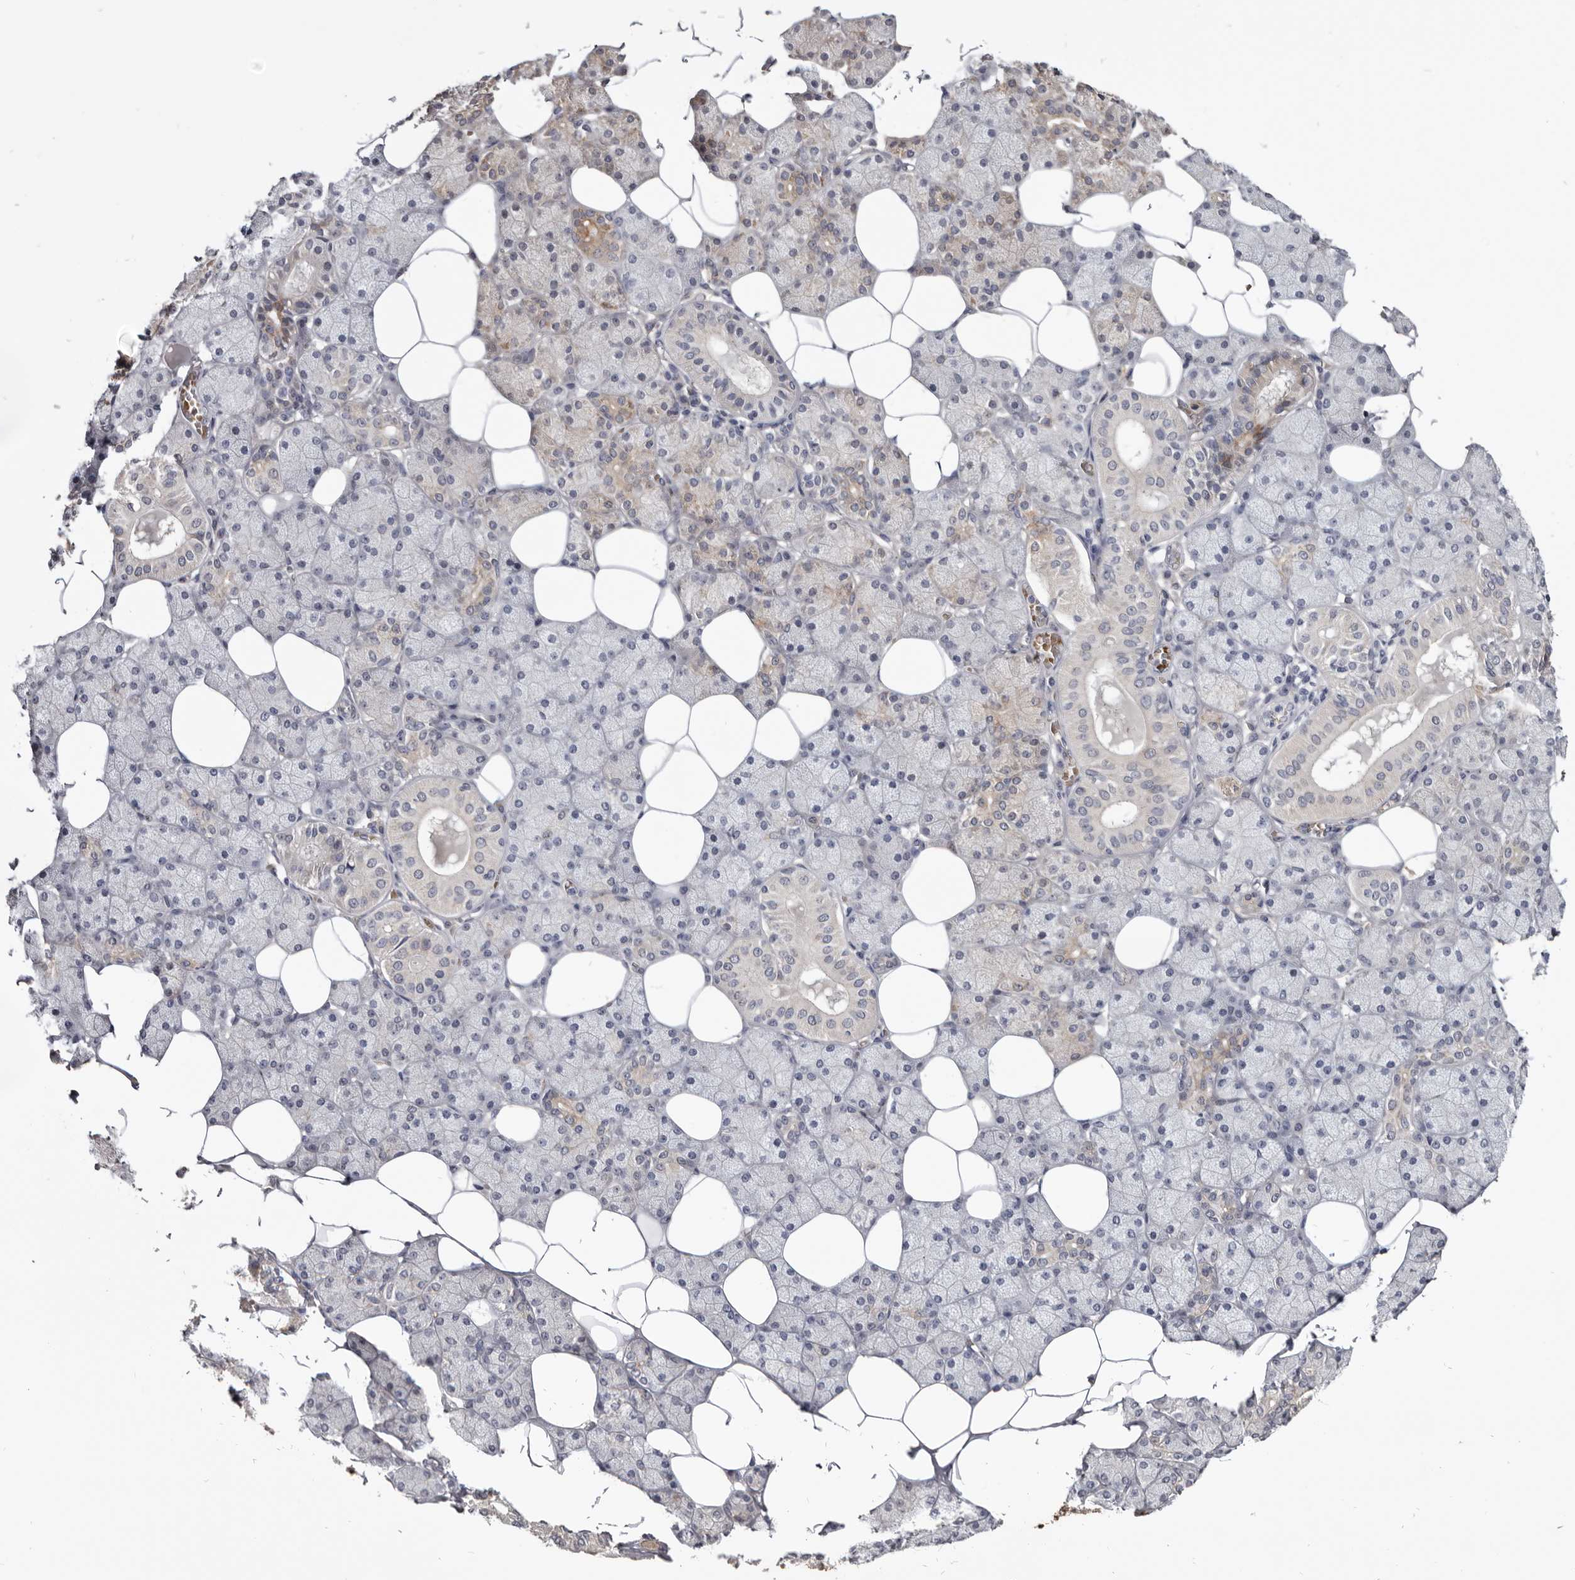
{"staining": {"intensity": "negative", "quantity": "none", "location": "none"}, "tissue": "salivary gland", "cell_type": "Glandular cells", "image_type": "normal", "snomed": [{"axis": "morphology", "description": "Normal tissue, NOS"}, {"axis": "topography", "description": "Salivary gland"}], "caption": "The micrograph displays no staining of glandular cells in normal salivary gland. Brightfield microscopy of immunohistochemistry stained with DAB (3,3'-diaminobenzidine) (brown) and hematoxylin (blue), captured at high magnification.", "gene": "NENF", "patient": {"sex": "female", "age": 33}}